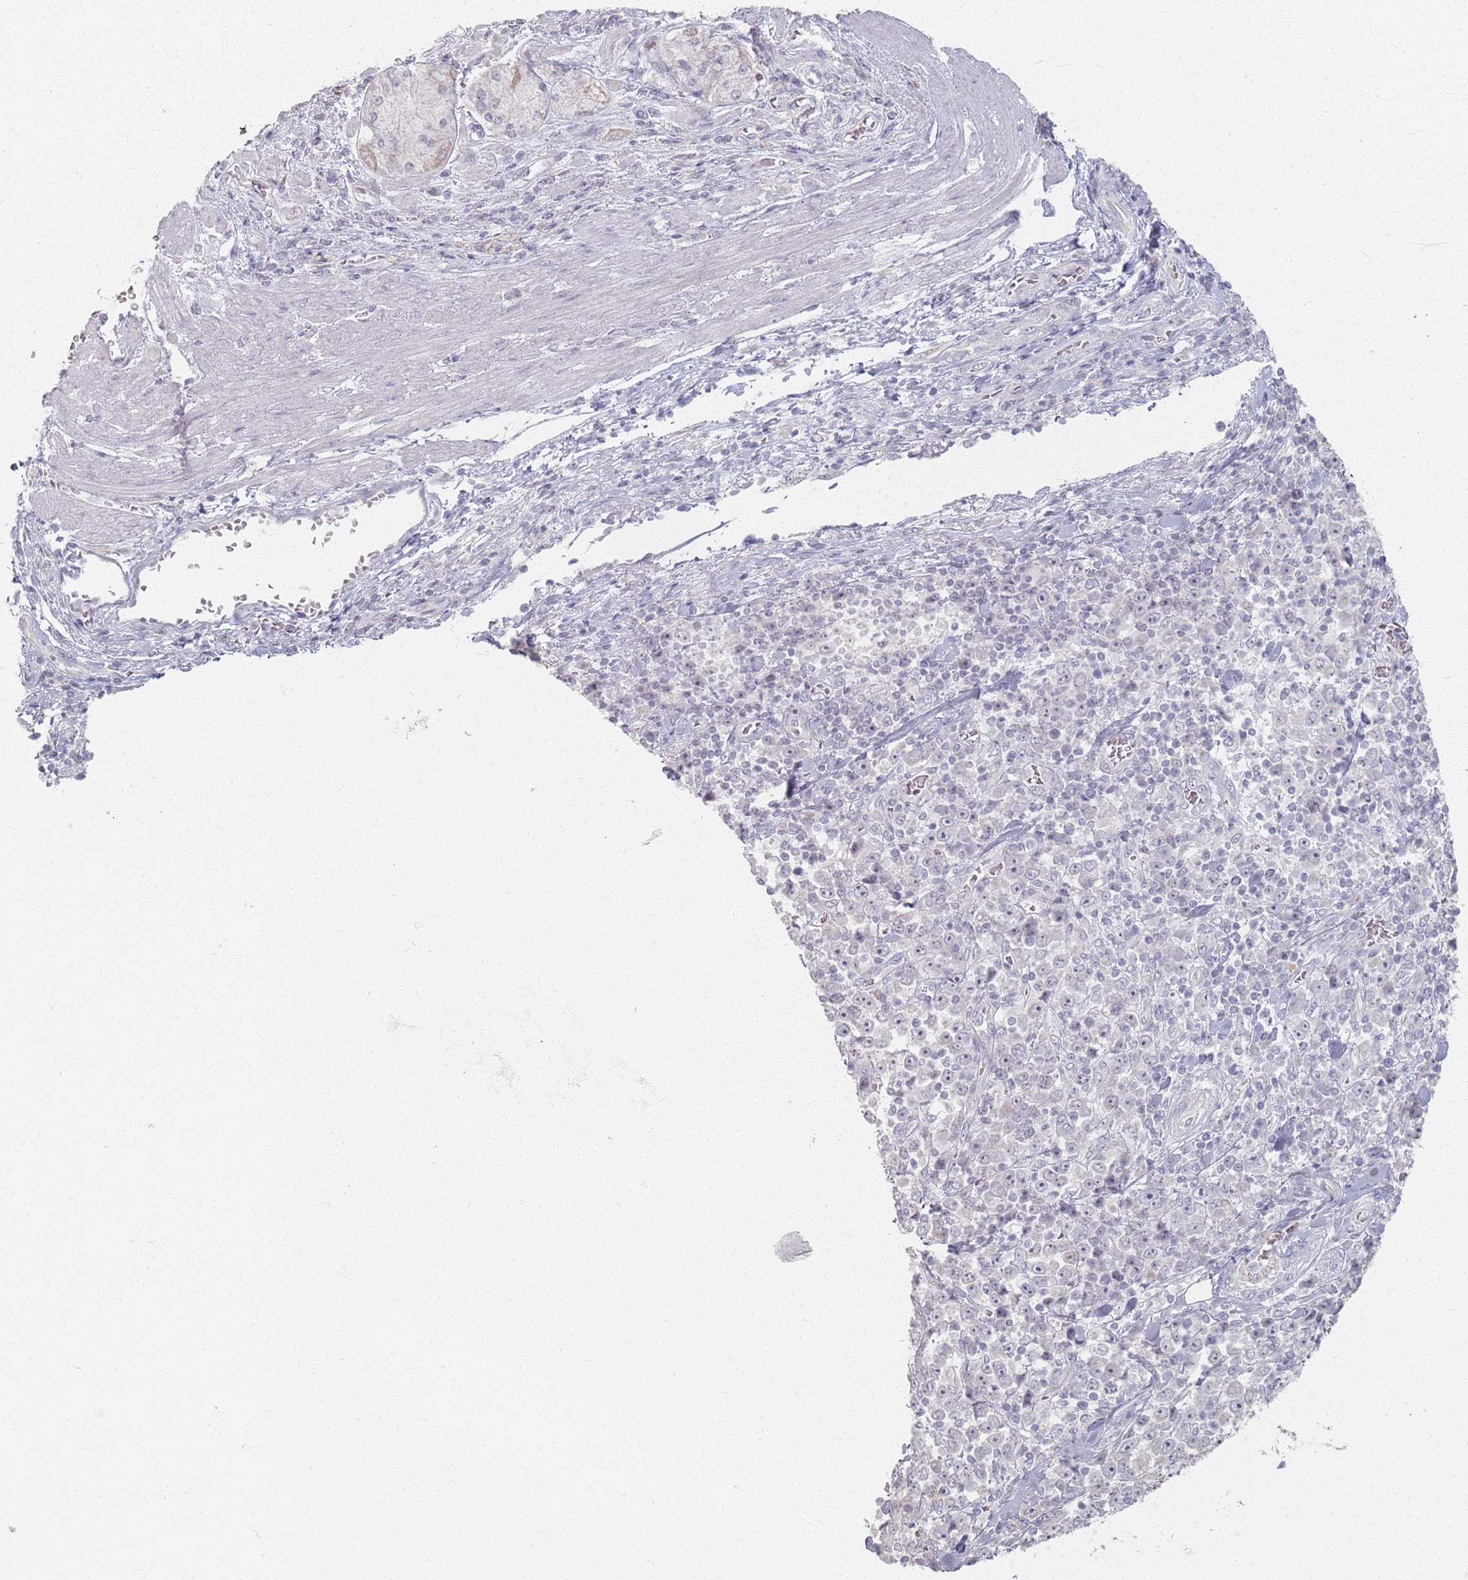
{"staining": {"intensity": "negative", "quantity": "none", "location": "none"}, "tissue": "stomach cancer", "cell_type": "Tumor cells", "image_type": "cancer", "snomed": [{"axis": "morphology", "description": "Normal tissue, NOS"}, {"axis": "morphology", "description": "Adenocarcinoma, NOS"}, {"axis": "topography", "description": "Stomach, upper"}, {"axis": "topography", "description": "Stomach"}], "caption": "There is no significant expression in tumor cells of stomach cancer (adenocarcinoma).", "gene": "PKD2L2", "patient": {"sex": "male", "age": 59}}